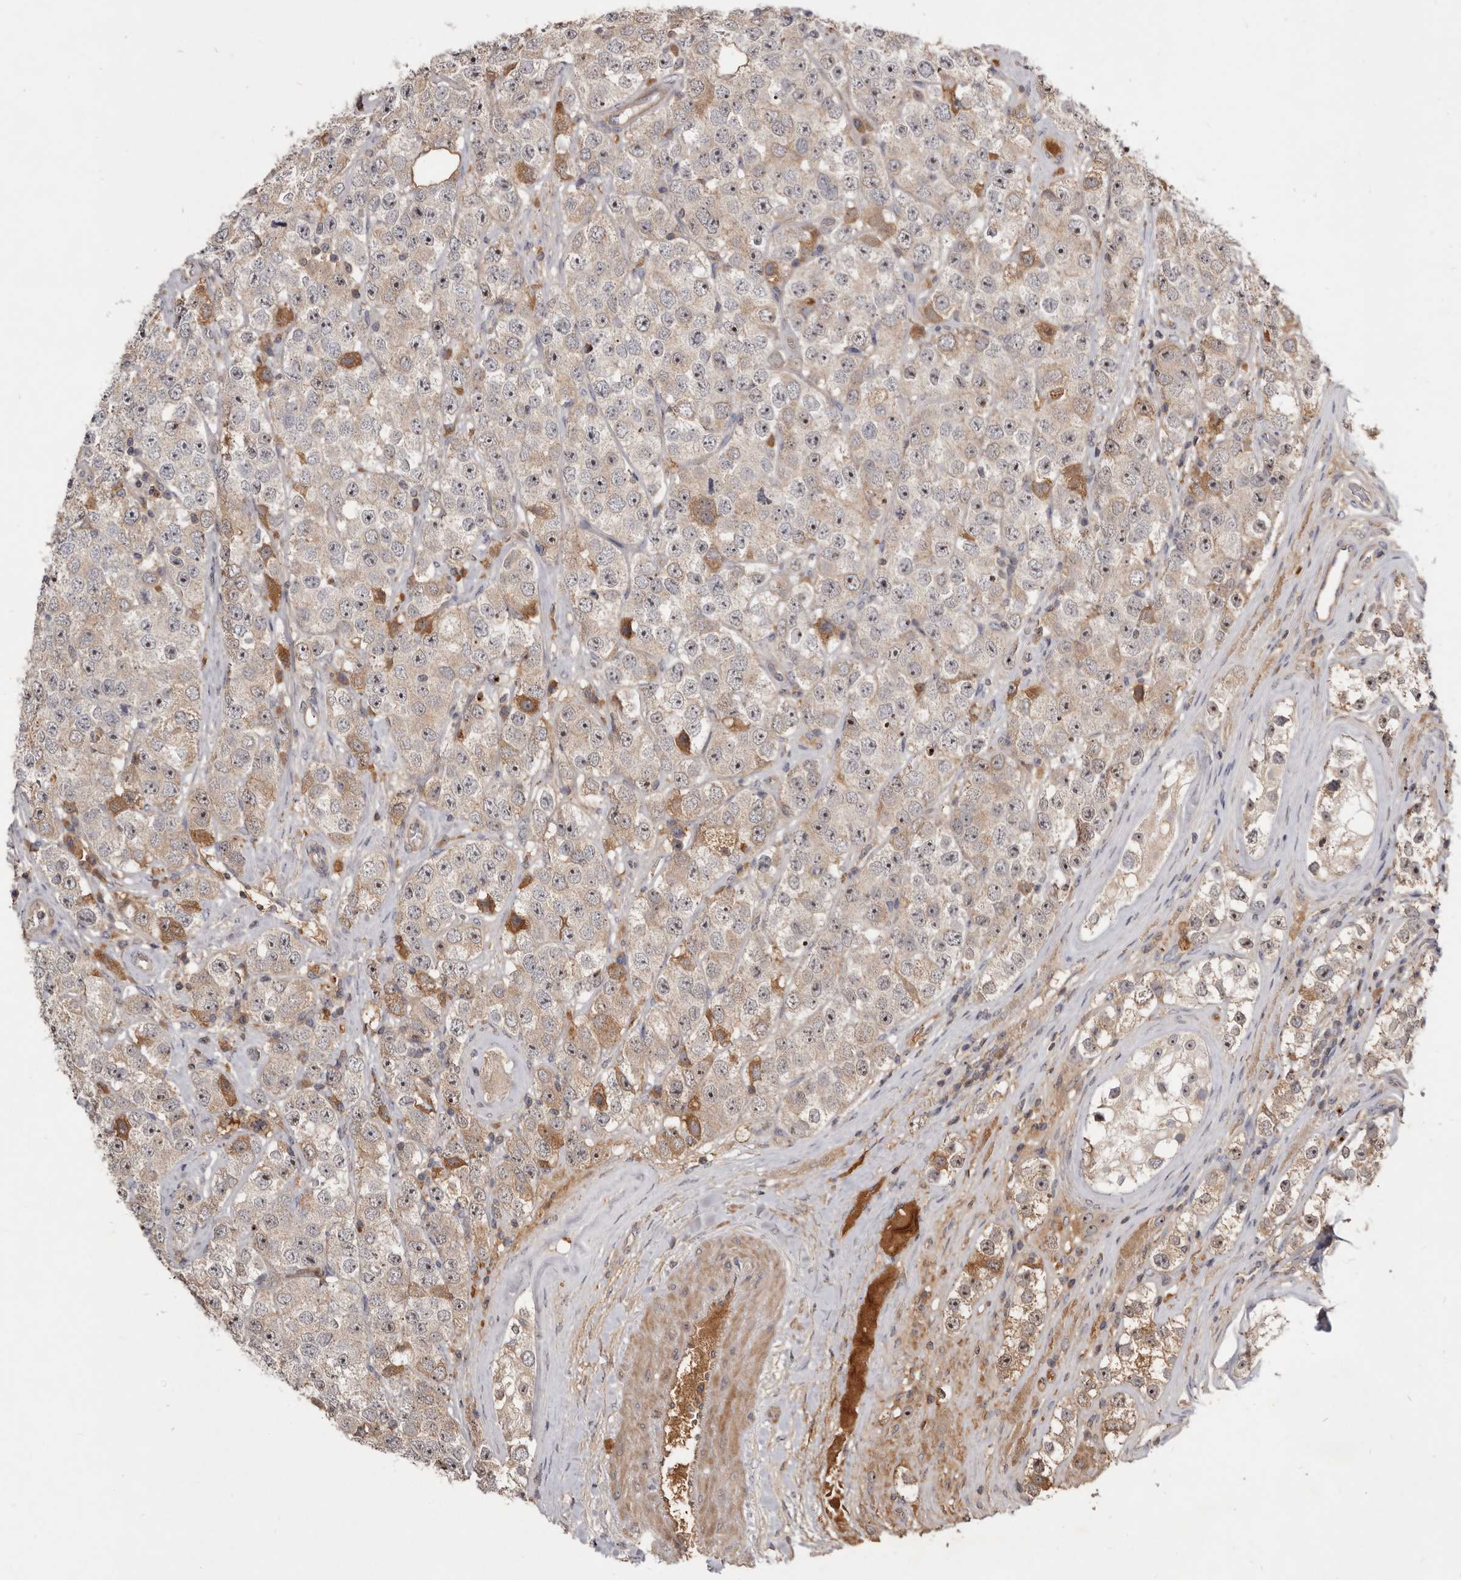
{"staining": {"intensity": "moderate", "quantity": "<25%", "location": "cytoplasmic/membranous,nuclear"}, "tissue": "testis cancer", "cell_type": "Tumor cells", "image_type": "cancer", "snomed": [{"axis": "morphology", "description": "Seminoma, NOS"}, {"axis": "topography", "description": "Testis"}], "caption": "Protein analysis of testis cancer (seminoma) tissue reveals moderate cytoplasmic/membranous and nuclear staining in approximately <25% of tumor cells. (DAB (3,3'-diaminobenzidine) IHC, brown staining for protein, blue staining for nuclei).", "gene": "TTC39A", "patient": {"sex": "male", "age": 28}}